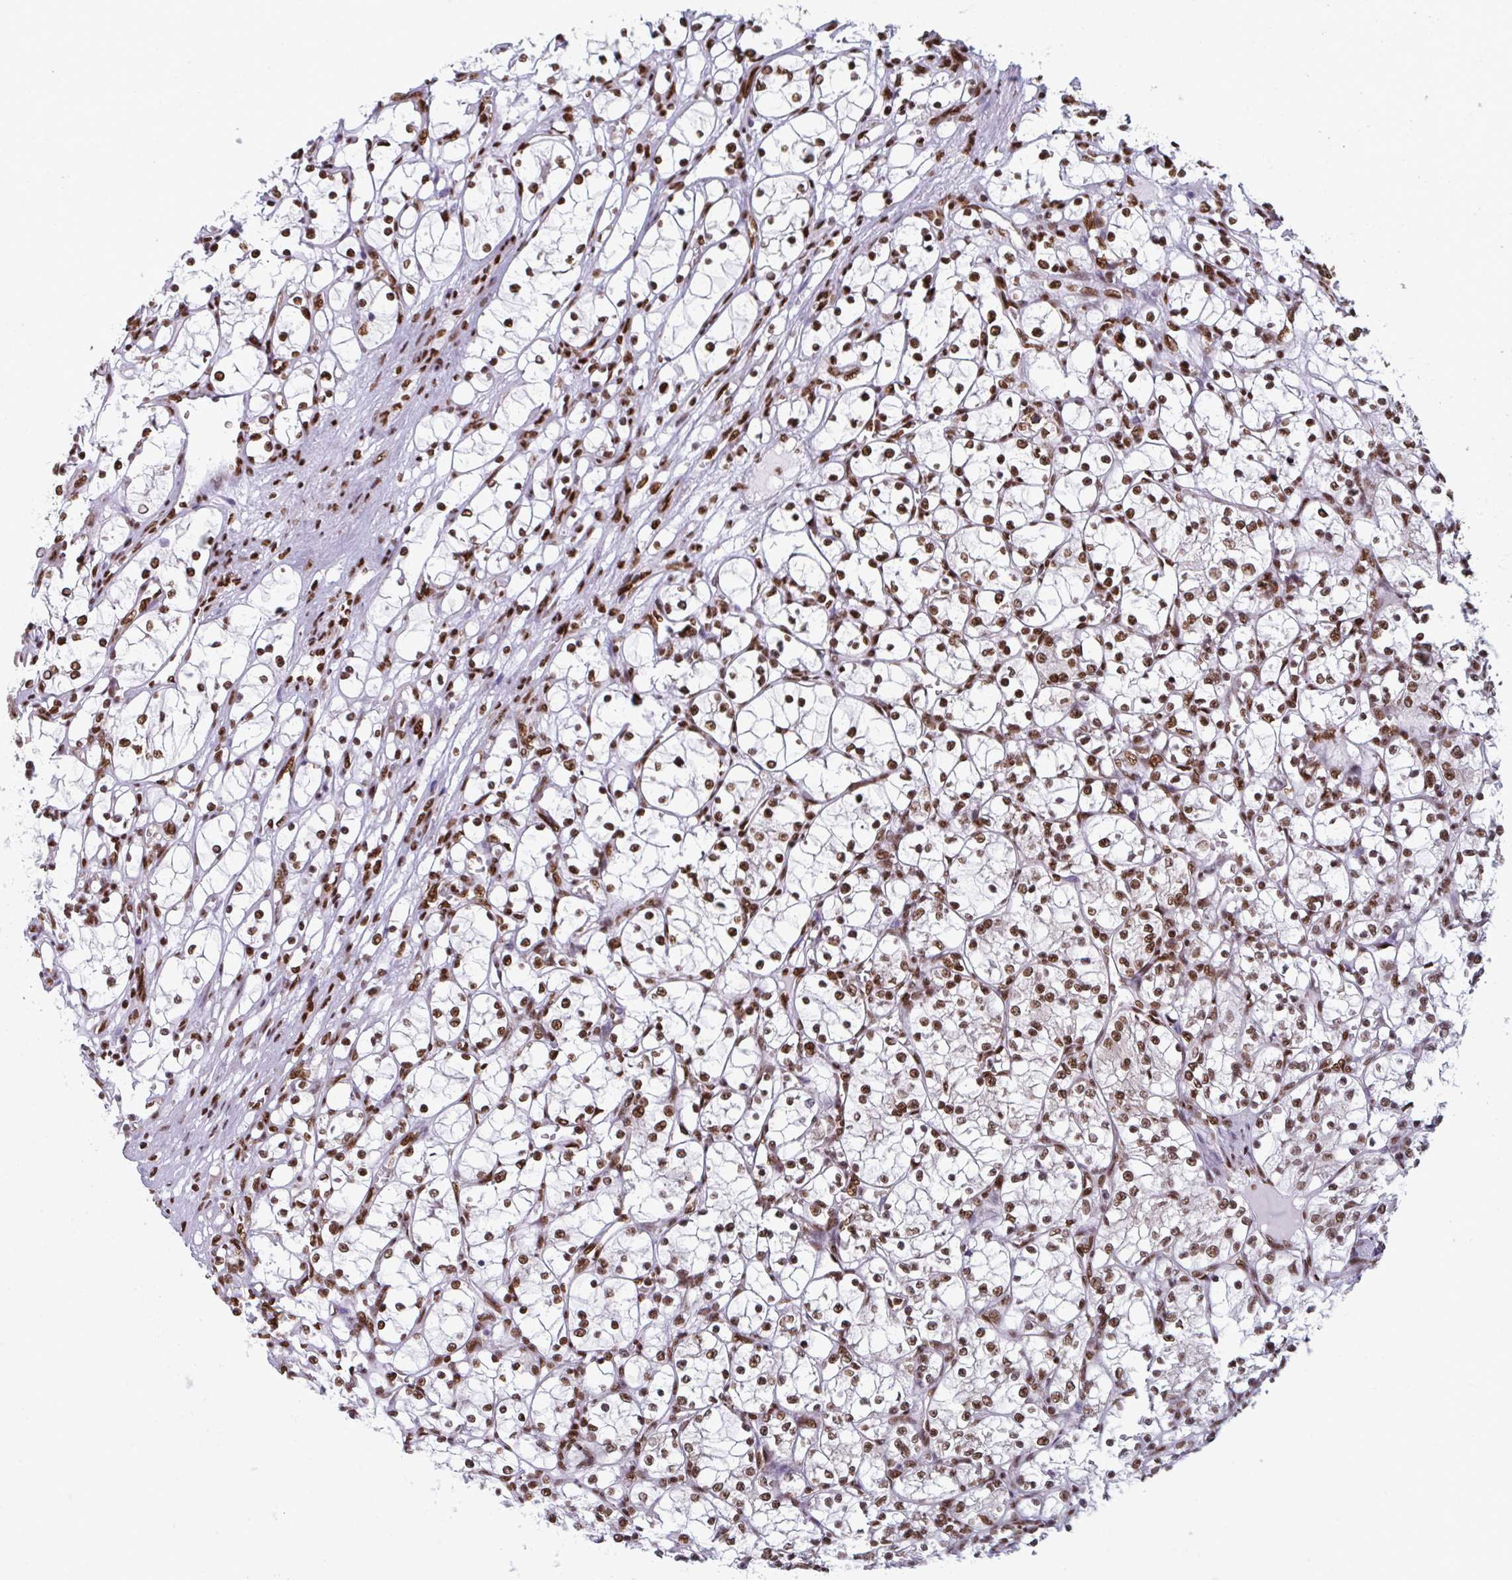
{"staining": {"intensity": "moderate", "quantity": ">75%", "location": "nuclear"}, "tissue": "renal cancer", "cell_type": "Tumor cells", "image_type": "cancer", "snomed": [{"axis": "morphology", "description": "Adenocarcinoma, NOS"}, {"axis": "topography", "description": "Kidney"}], "caption": "The micrograph displays immunohistochemical staining of renal cancer (adenocarcinoma). There is moderate nuclear expression is appreciated in approximately >75% of tumor cells.", "gene": "GAR1", "patient": {"sex": "female", "age": 69}}